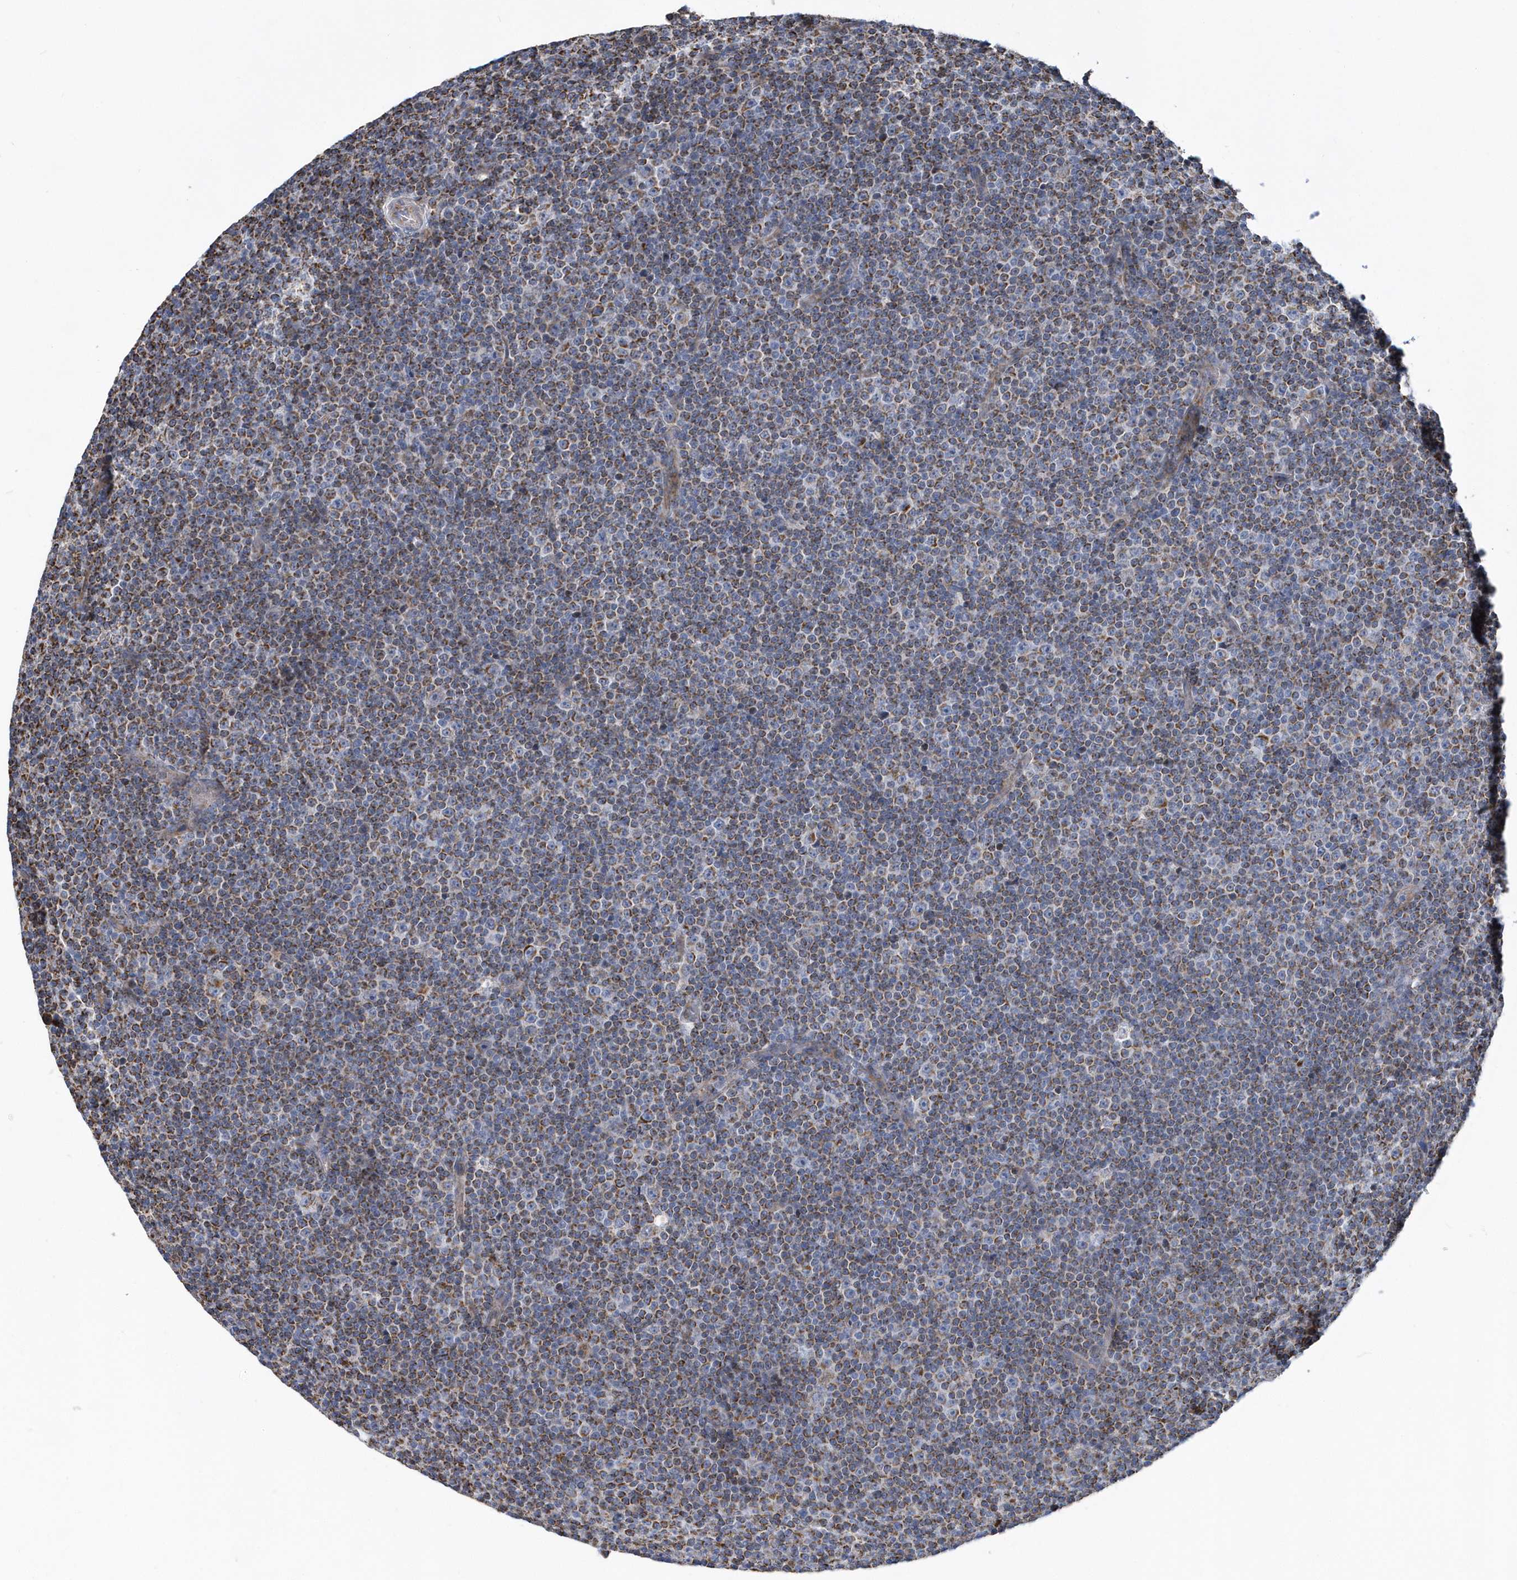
{"staining": {"intensity": "moderate", "quantity": ">75%", "location": "cytoplasmic/membranous"}, "tissue": "lymphoma", "cell_type": "Tumor cells", "image_type": "cancer", "snomed": [{"axis": "morphology", "description": "Malignant lymphoma, non-Hodgkin's type, Low grade"}, {"axis": "topography", "description": "Lymph node"}], "caption": "Immunohistochemistry photomicrograph of neoplastic tissue: human malignant lymphoma, non-Hodgkin's type (low-grade) stained using immunohistochemistry exhibits medium levels of moderate protein expression localized specifically in the cytoplasmic/membranous of tumor cells, appearing as a cytoplasmic/membranous brown color.", "gene": "VWA5B2", "patient": {"sex": "female", "age": 67}}